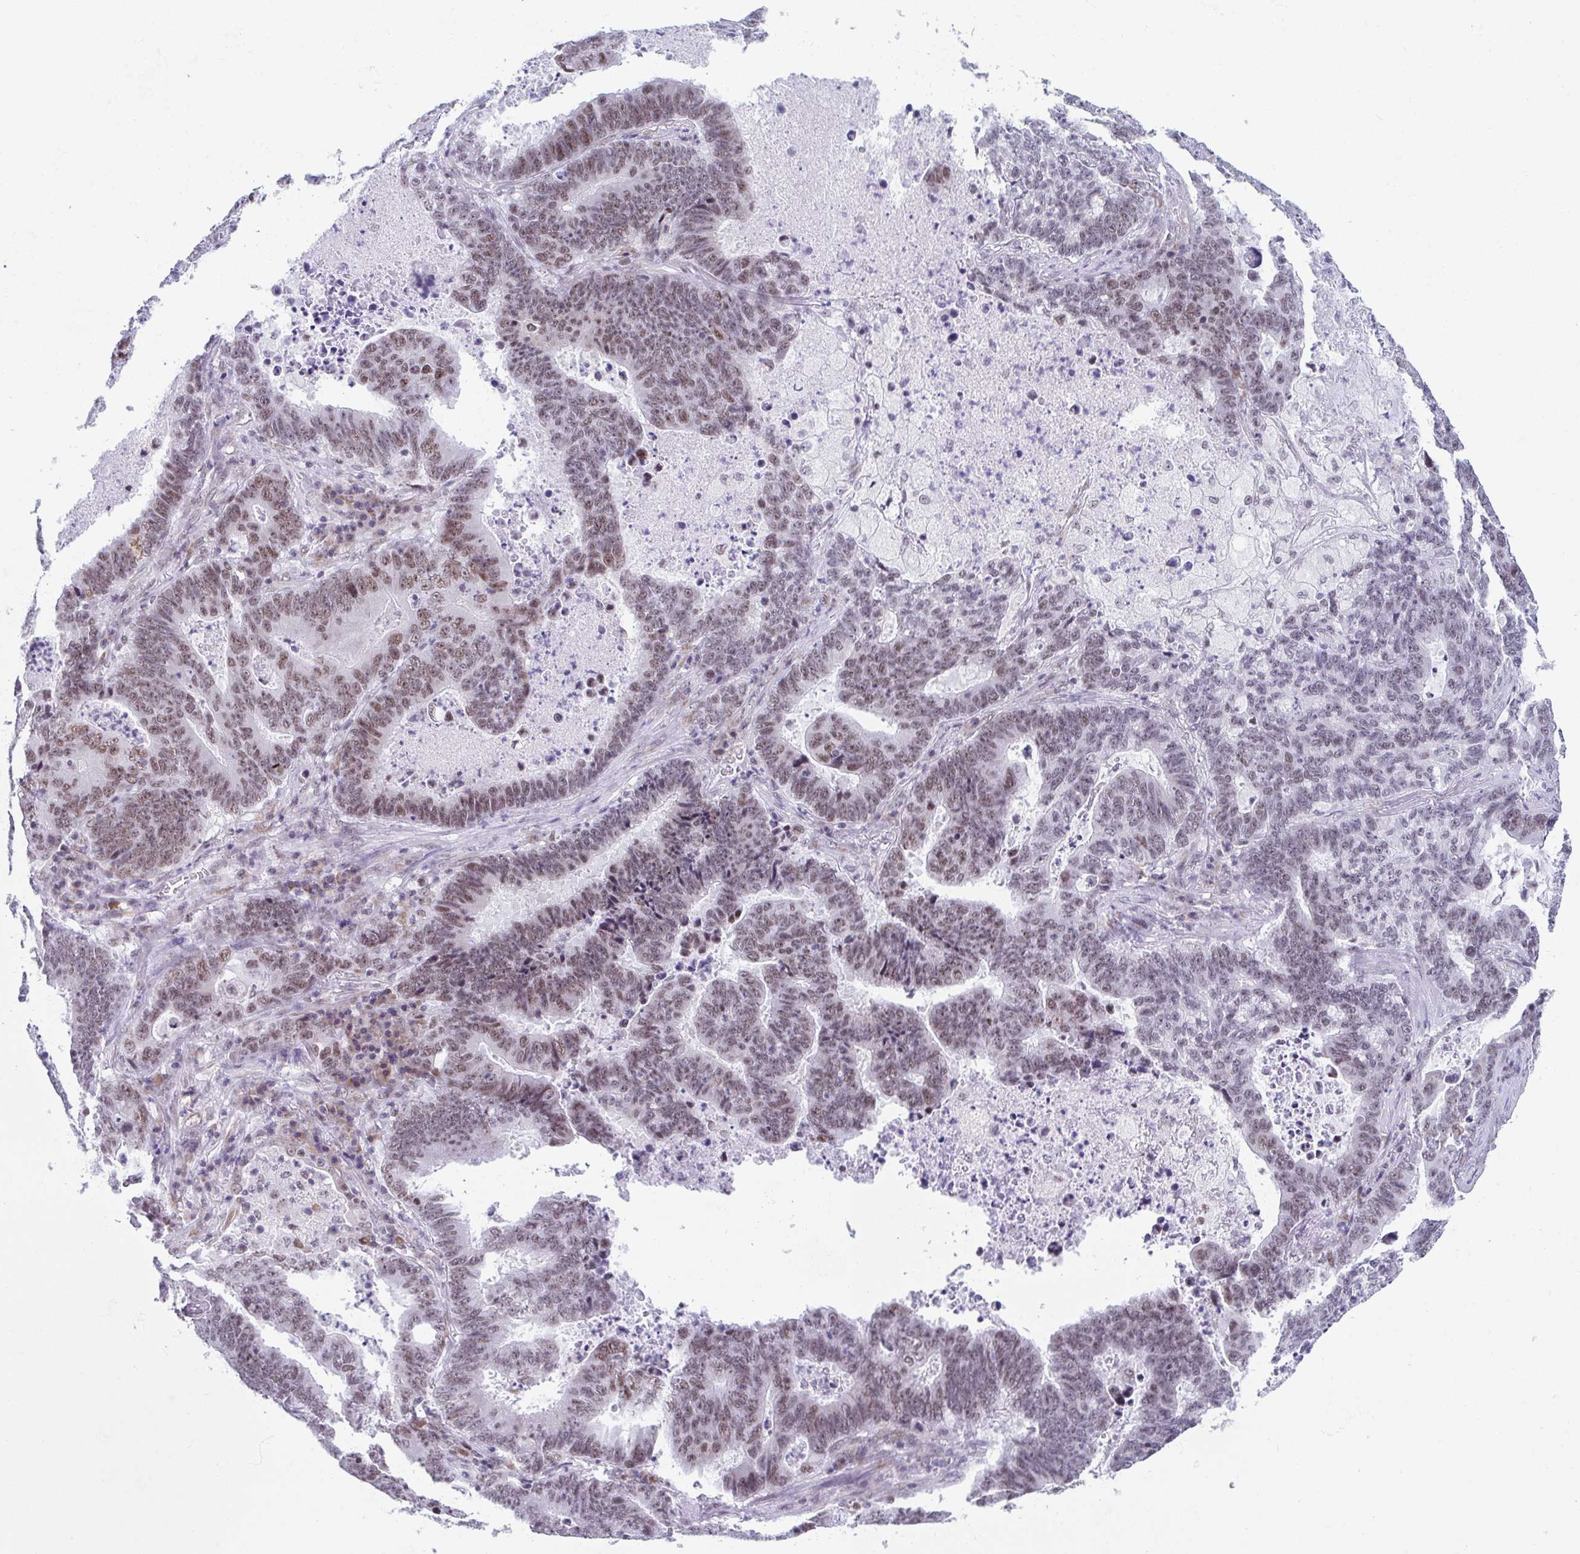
{"staining": {"intensity": "moderate", "quantity": ">75%", "location": "nuclear"}, "tissue": "lung cancer", "cell_type": "Tumor cells", "image_type": "cancer", "snomed": [{"axis": "morphology", "description": "Aneuploidy"}, {"axis": "morphology", "description": "Adenocarcinoma, NOS"}, {"axis": "morphology", "description": "Adenocarcinoma primary or metastatic"}, {"axis": "topography", "description": "Lung"}], "caption": "Adenocarcinoma primary or metastatic (lung) tissue reveals moderate nuclear staining in approximately >75% of tumor cells, visualized by immunohistochemistry.", "gene": "WDR72", "patient": {"sex": "female", "age": 75}}